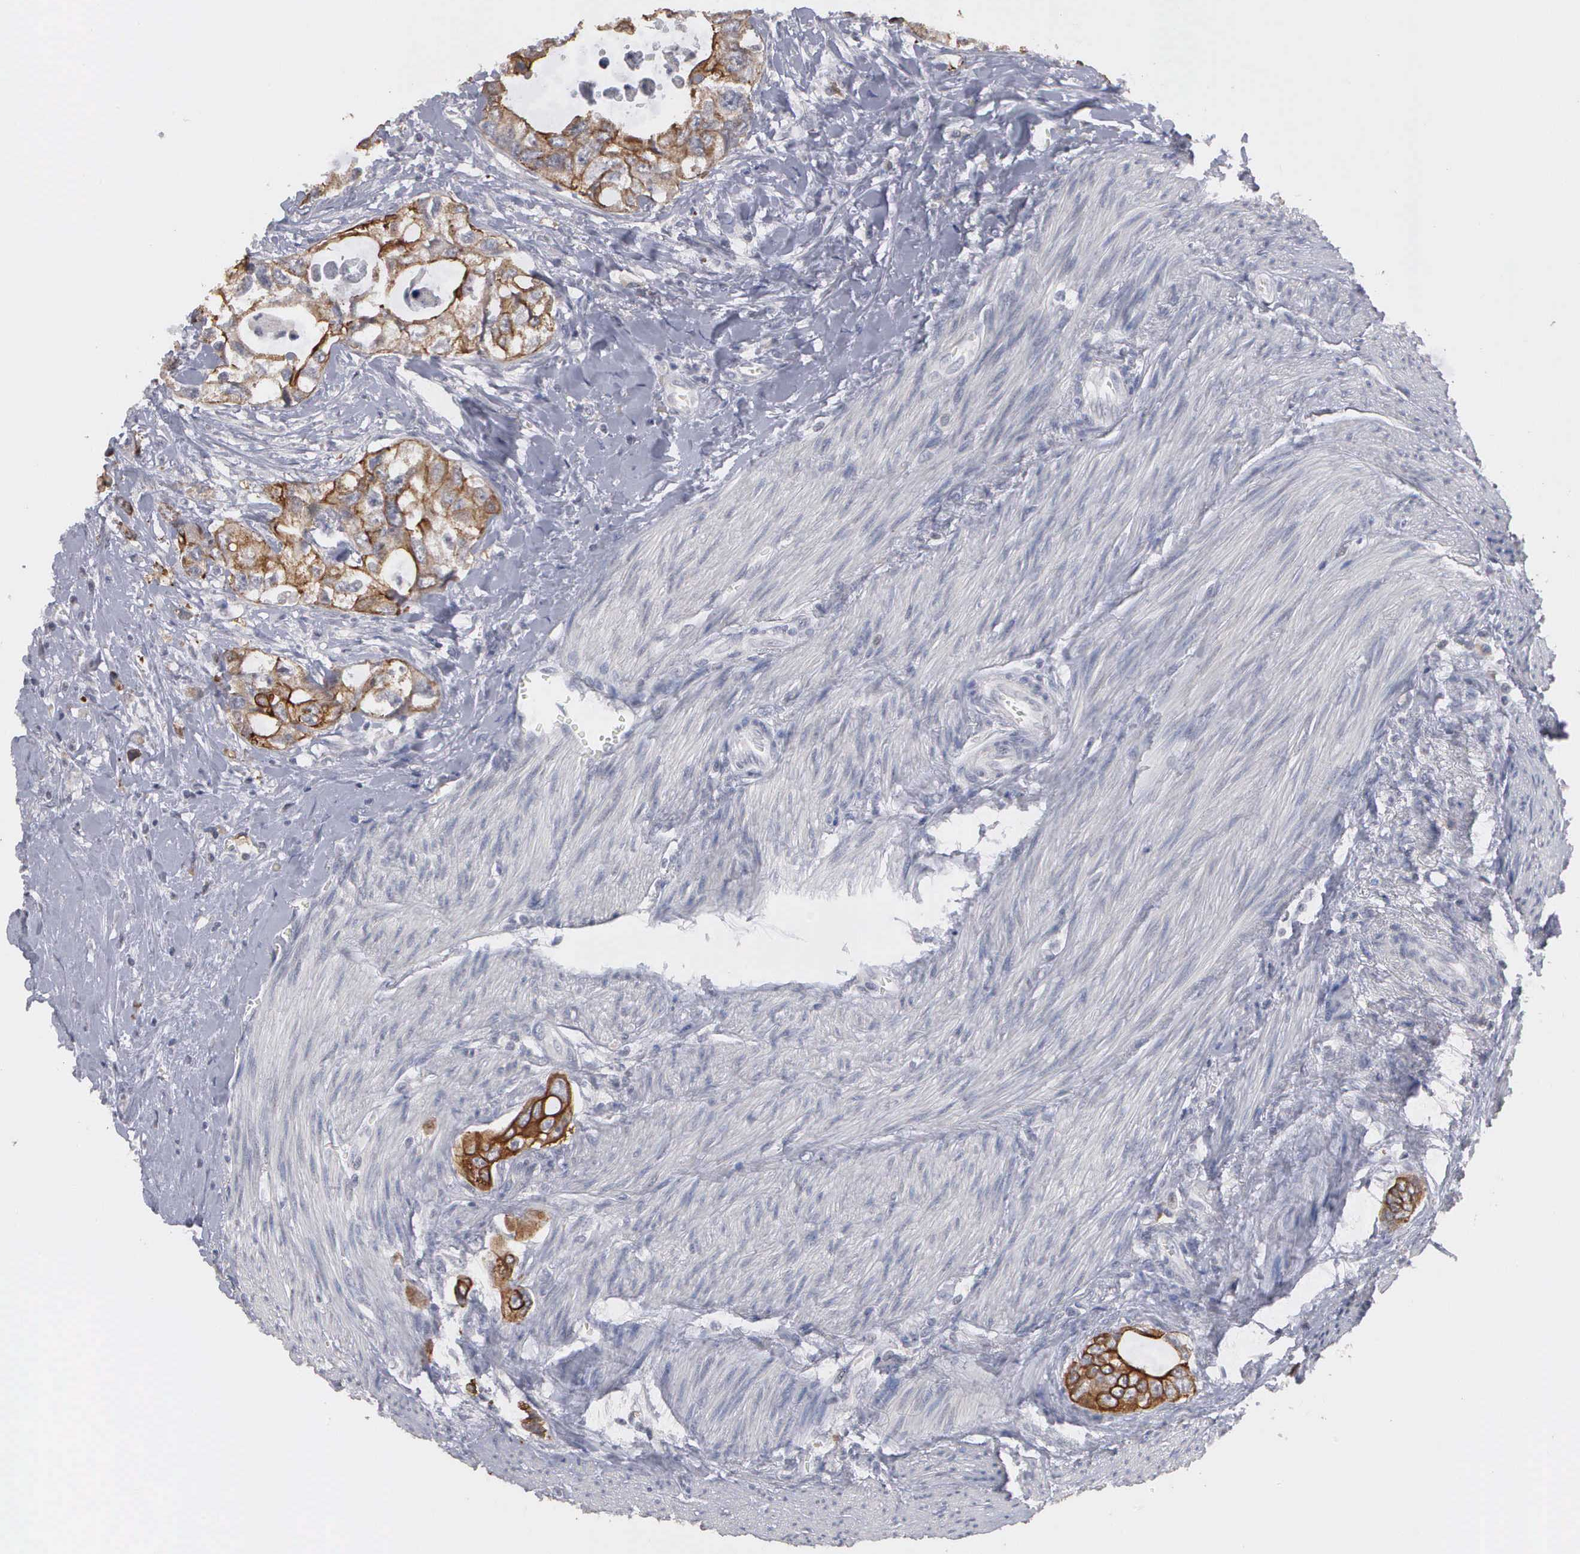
{"staining": {"intensity": "moderate", "quantity": "25%-75%", "location": "cytoplasmic/membranous"}, "tissue": "colorectal cancer", "cell_type": "Tumor cells", "image_type": "cancer", "snomed": [{"axis": "morphology", "description": "Adenocarcinoma, NOS"}, {"axis": "topography", "description": "Rectum"}], "caption": "Immunohistochemistry histopathology image of neoplastic tissue: colorectal adenocarcinoma stained using immunohistochemistry (IHC) displays medium levels of moderate protein expression localized specifically in the cytoplasmic/membranous of tumor cells, appearing as a cytoplasmic/membranous brown color.", "gene": "WDR89", "patient": {"sex": "female", "age": 57}}